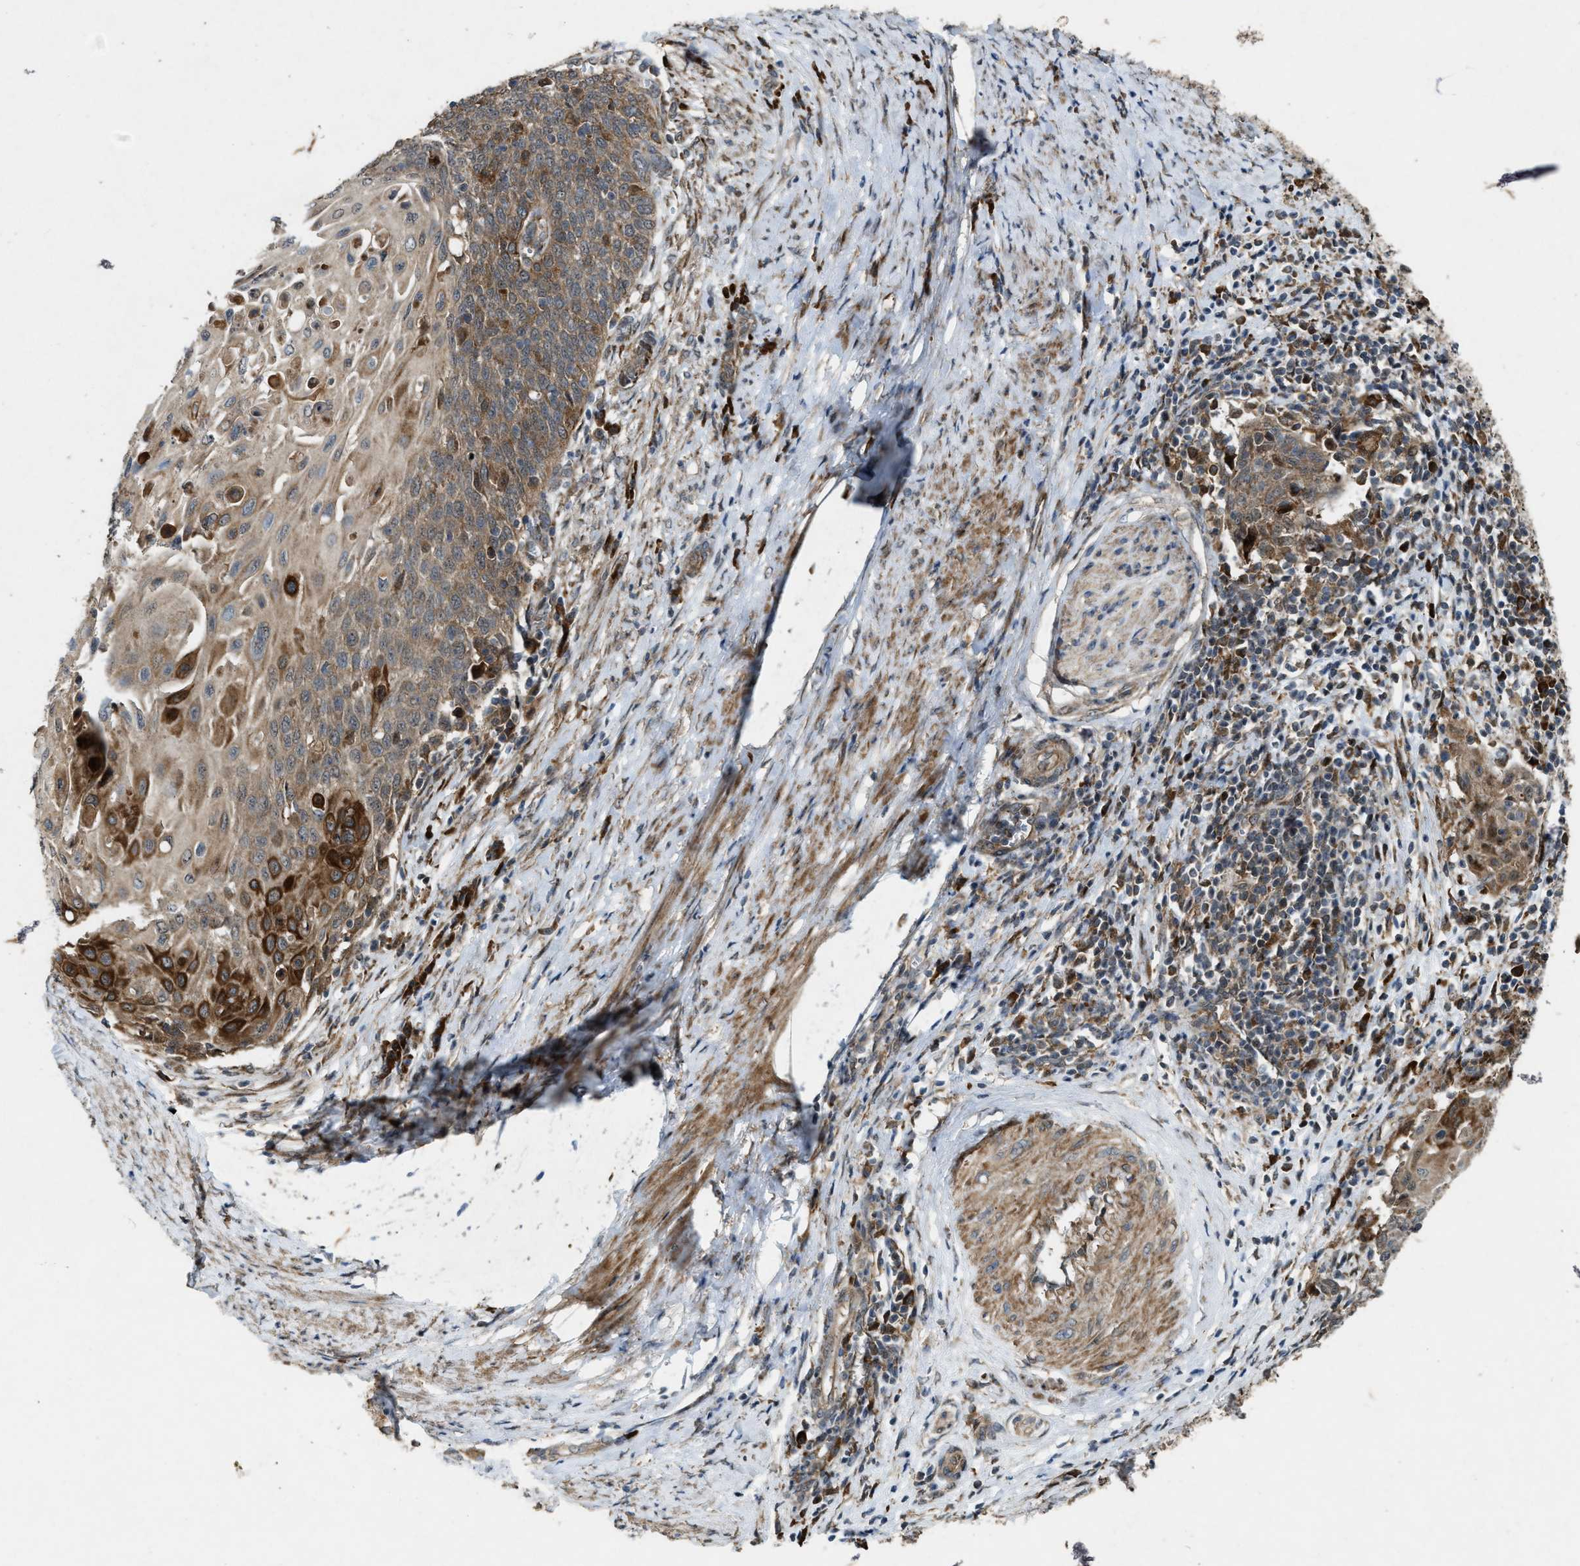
{"staining": {"intensity": "moderate", "quantity": ">75%", "location": "cytoplasmic/membranous"}, "tissue": "cervical cancer", "cell_type": "Tumor cells", "image_type": "cancer", "snomed": [{"axis": "morphology", "description": "Squamous cell carcinoma, NOS"}, {"axis": "topography", "description": "Cervix"}], "caption": "This is a micrograph of IHC staining of squamous cell carcinoma (cervical), which shows moderate expression in the cytoplasmic/membranous of tumor cells.", "gene": "LRRC72", "patient": {"sex": "female", "age": 39}}